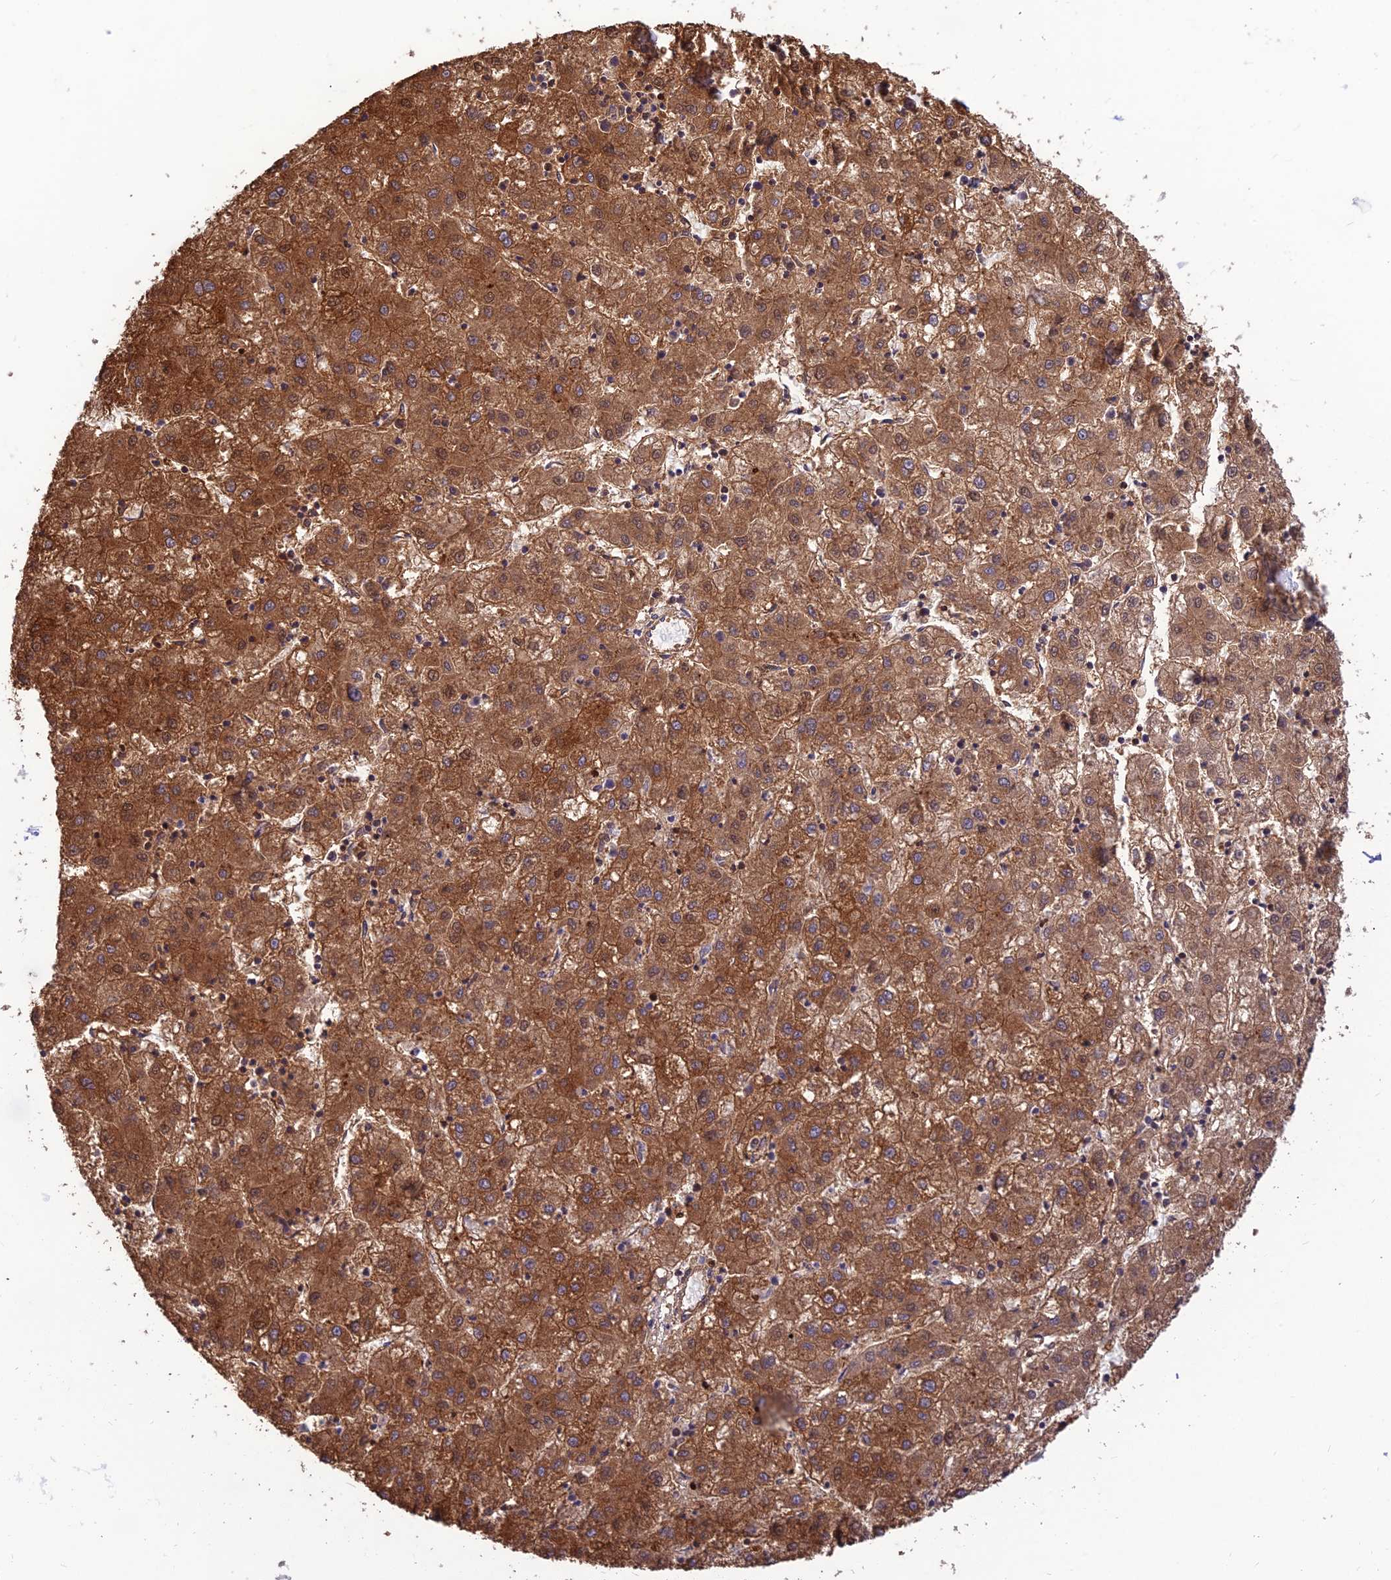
{"staining": {"intensity": "strong", "quantity": ">75%", "location": "cytoplasmic/membranous"}, "tissue": "liver cancer", "cell_type": "Tumor cells", "image_type": "cancer", "snomed": [{"axis": "morphology", "description": "Carcinoma, Hepatocellular, NOS"}, {"axis": "topography", "description": "Liver"}], "caption": "Protein expression analysis of human hepatocellular carcinoma (liver) reveals strong cytoplasmic/membranous positivity in about >75% of tumor cells.", "gene": "HPSE2", "patient": {"sex": "male", "age": 72}}